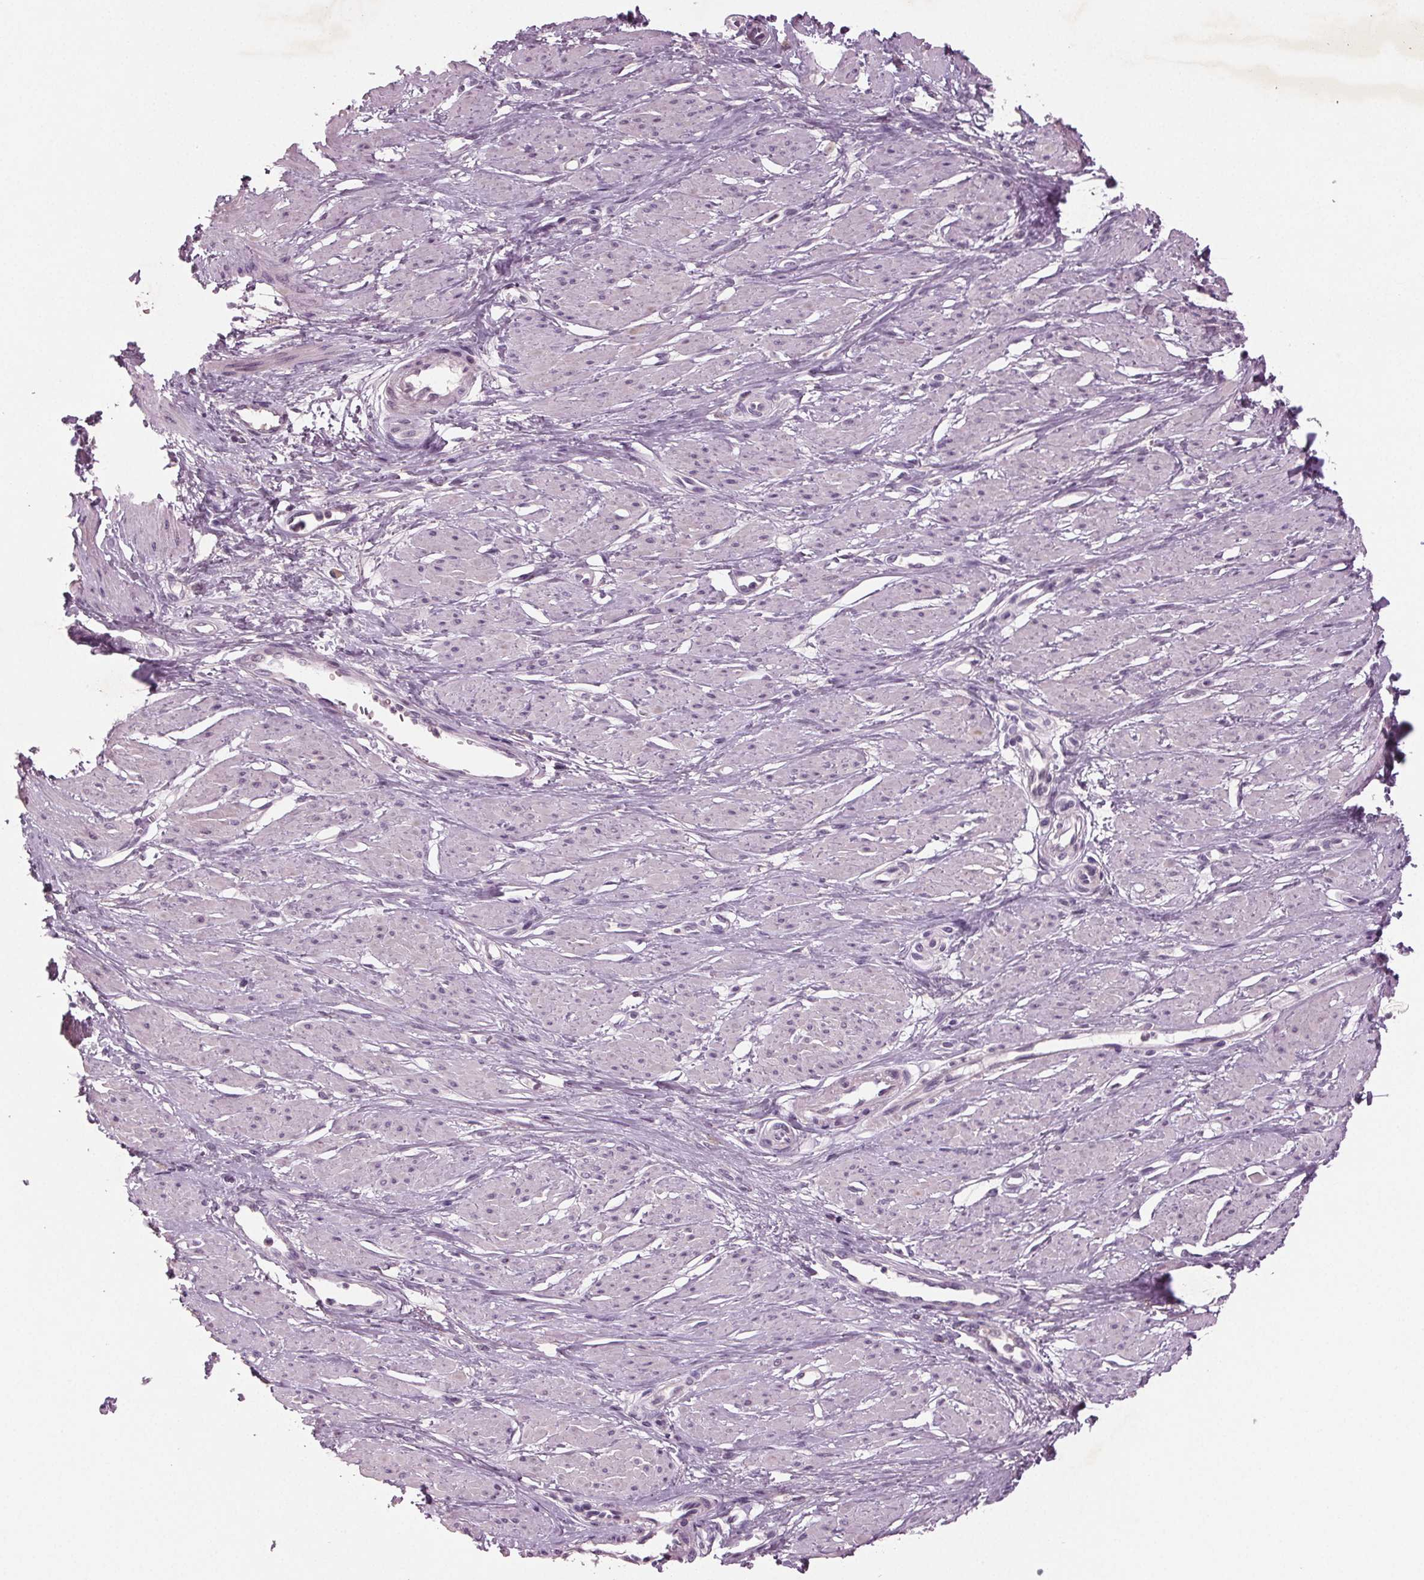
{"staining": {"intensity": "negative", "quantity": "none", "location": "none"}, "tissue": "smooth muscle", "cell_type": "Smooth muscle cells", "image_type": "normal", "snomed": [{"axis": "morphology", "description": "Normal tissue, NOS"}, {"axis": "topography", "description": "Smooth muscle"}, {"axis": "topography", "description": "Uterus"}], "caption": "IHC of normal human smooth muscle reveals no staining in smooth muscle cells. The staining is performed using DAB (3,3'-diaminobenzidine) brown chromogen with nuclei counter-stained in using hematoxylin.", "gene": "BHLHE22", "patient": {"sex": "female", "age": 39}}